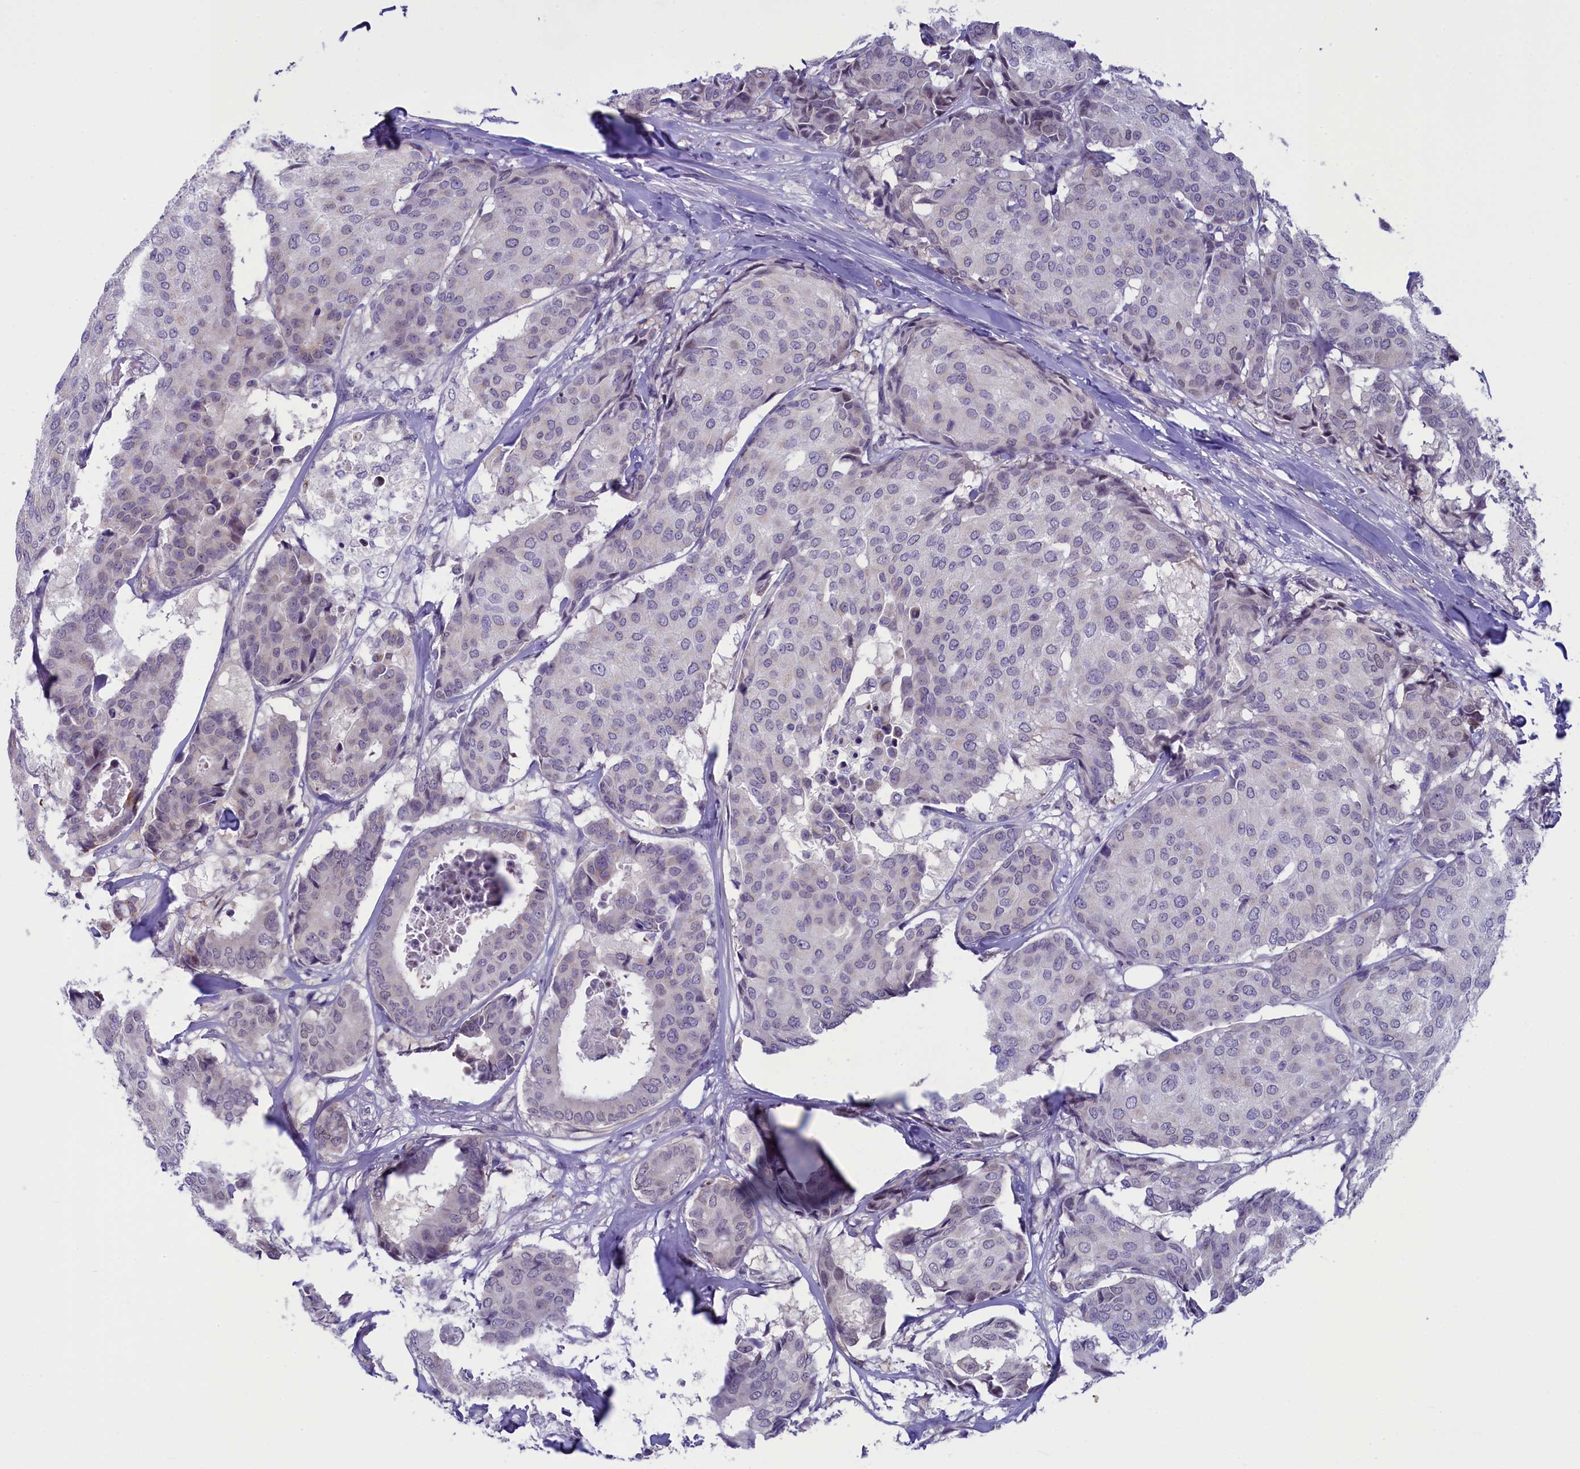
{"staining": {"intensity": "negative", "quantity": "none", "location": "none"}, "tissue": "breast cancer", "cell_type": "Tumor cells", "image_type": "cancer", "snomed": [{"axis": "morphology", "description": "Duct carcinoma"}, {"axis": "topography", "description": "Breast"}], "caption": "Breast cancer was stained to show a protein in brown. There is no significant expression in tumor cells.", "gene": "IGSF6", "patient": {"sex": "female", "age": 75}}